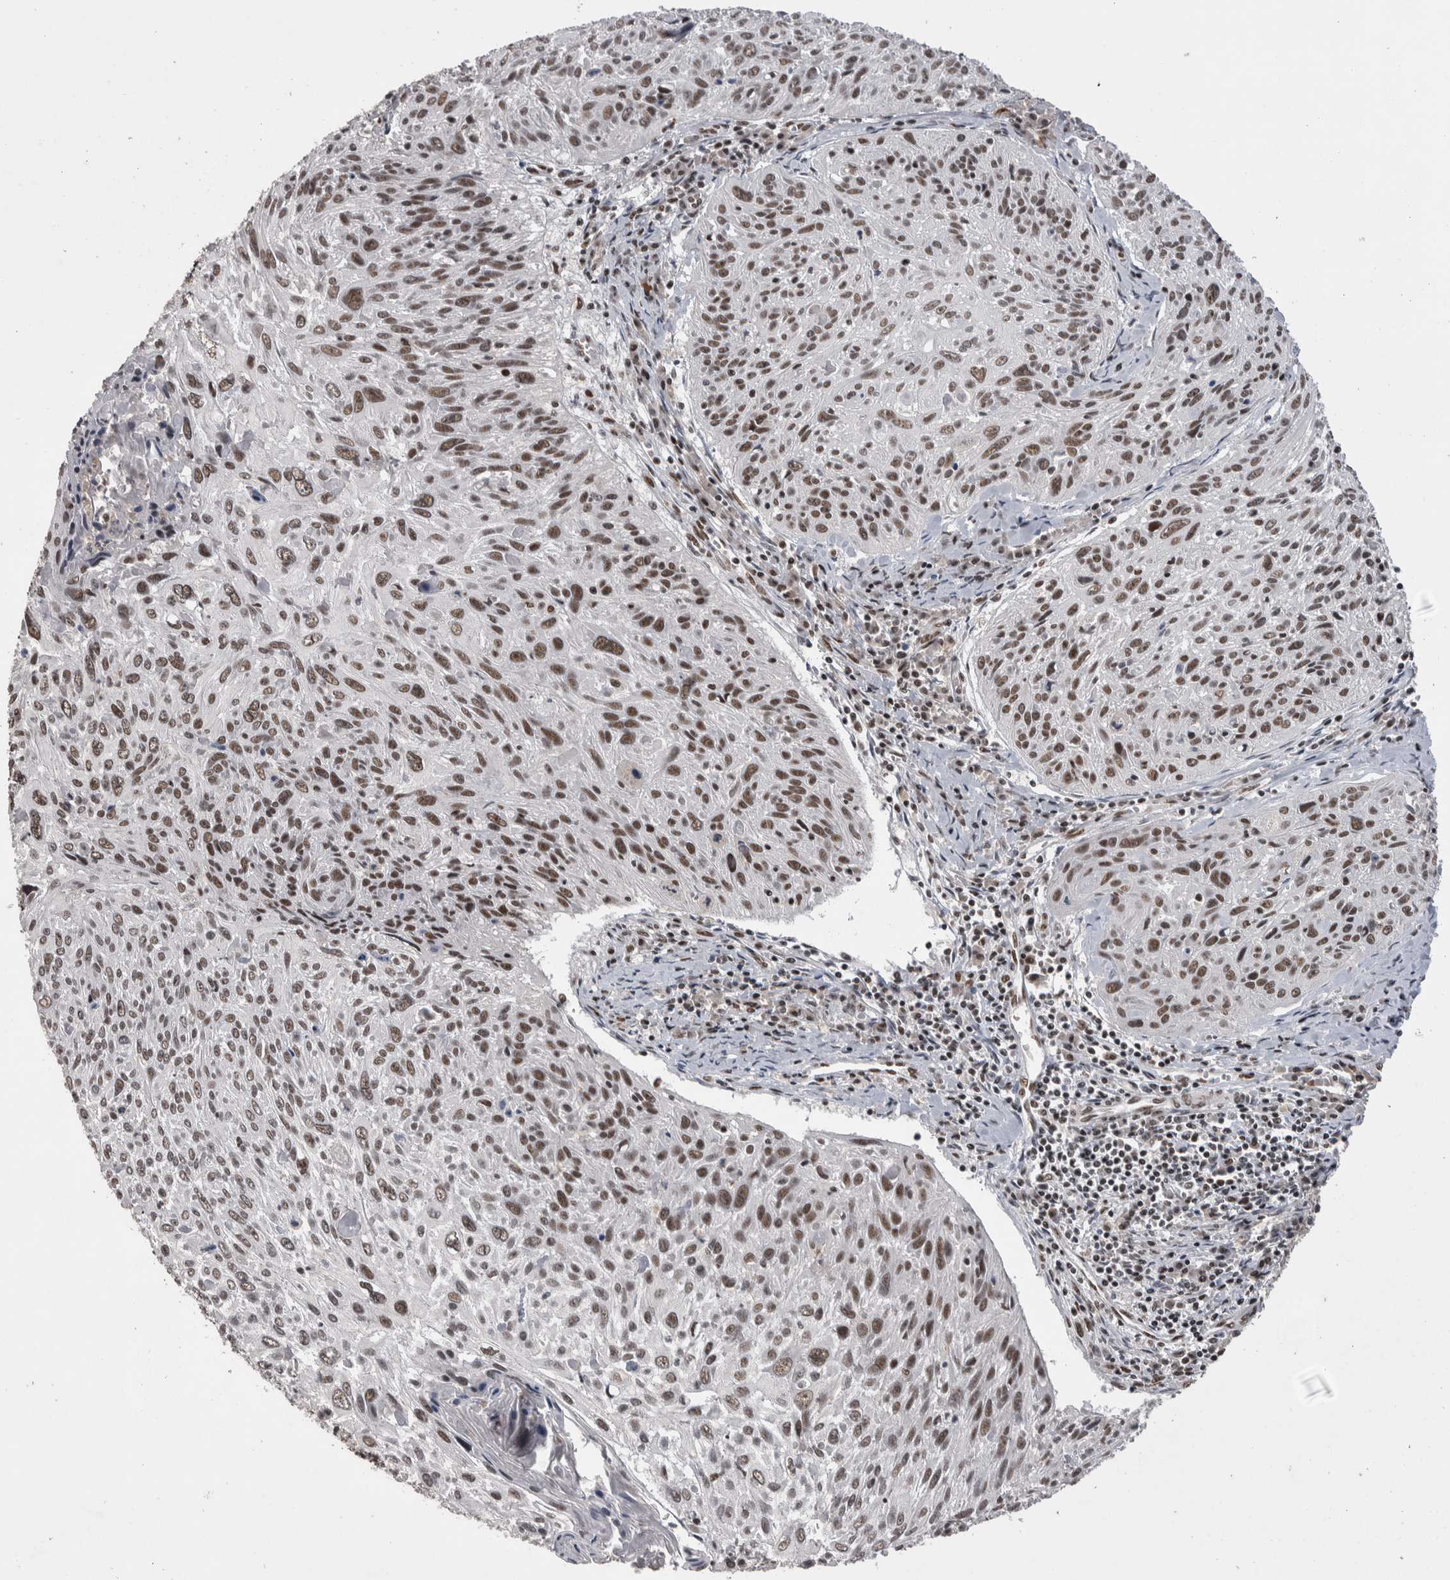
{"staining": {"intensity": "moderate", "quantity": ">75%", "location": "nuclear"}, "tissue": "cervical cancer", "cell_type": "Tumor cells", "image_type": "cancer", "snomed": [{"axis": "morphology", "description": "Squamous cell carcinoma, NOS"}, {"axis": "topography", "description": "Cervix"}], "caption": "There is medium levels of moderate nuclear positivity in tumor cells of squamous cell carcinoma (cervical), as demonstrated by immunohistochemical staining (brown color).", "gene": "DMTF1", "patient": {"sex": "female", "age": 51}}